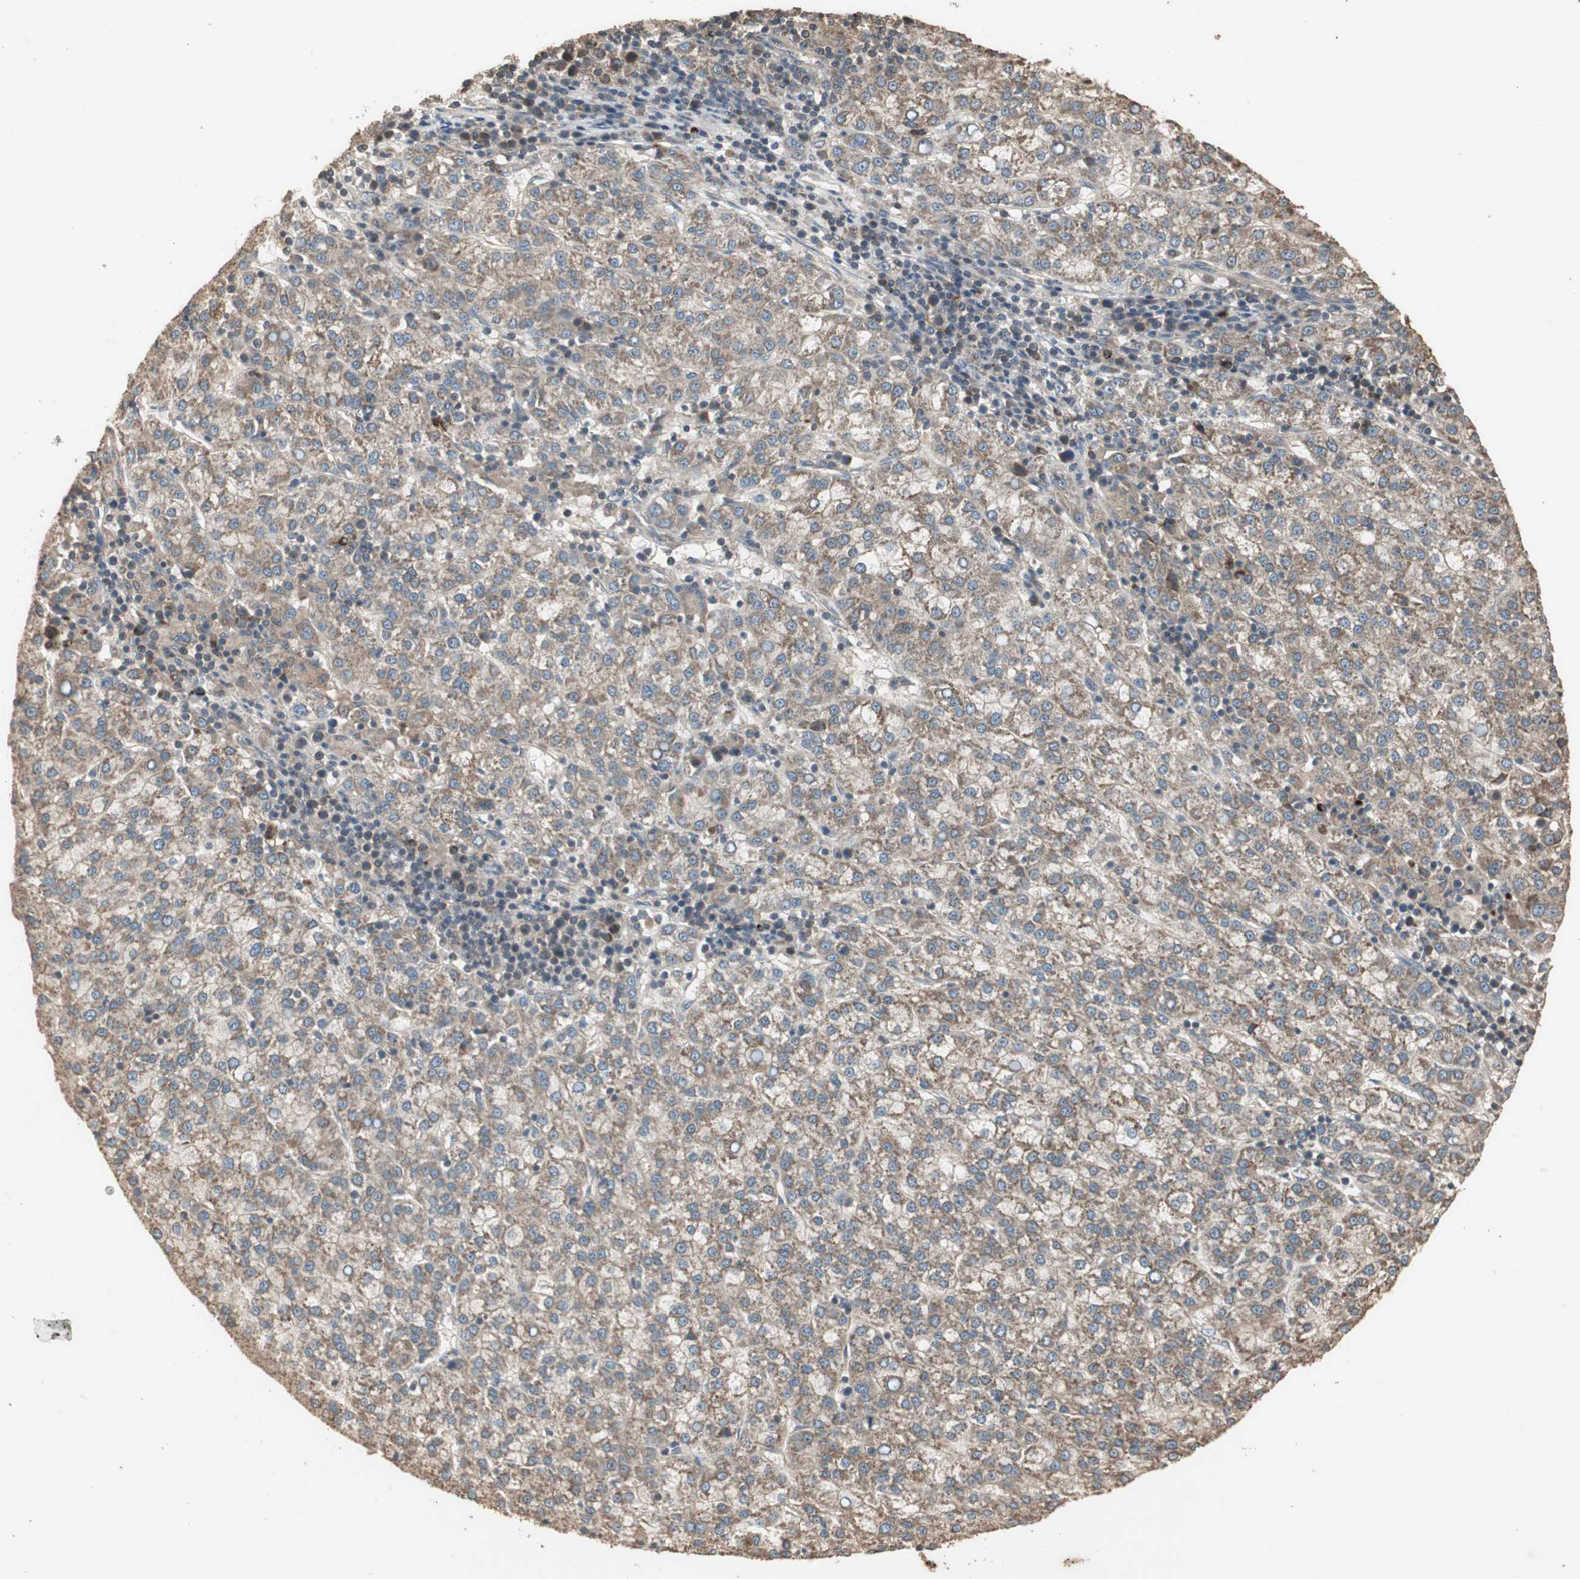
{"staining": {"intensity": "moderate", "quantity": ">75%", "location": "cytoplasmic/membranous"}, "tissue": "liver cancer", "cell_type": "Tumor cells", "image_type": "cancer", "snomed": [{"axis": "morphology", "description": "Carcinoma, Hepatocellular, NOS"}, {"axis": "topography", "description": "Liver"}], "caption": "Immunohistochemical staining of human liver cancer exhibits medium levels of moderate cytoplasmic/membranous protein staining in approximately >75% of tumor cells. The protein is shown in brown color, while the nuclei are stained blue.", "gene": "UBAC1", "patient": {"sex": "female", "age": 58}}